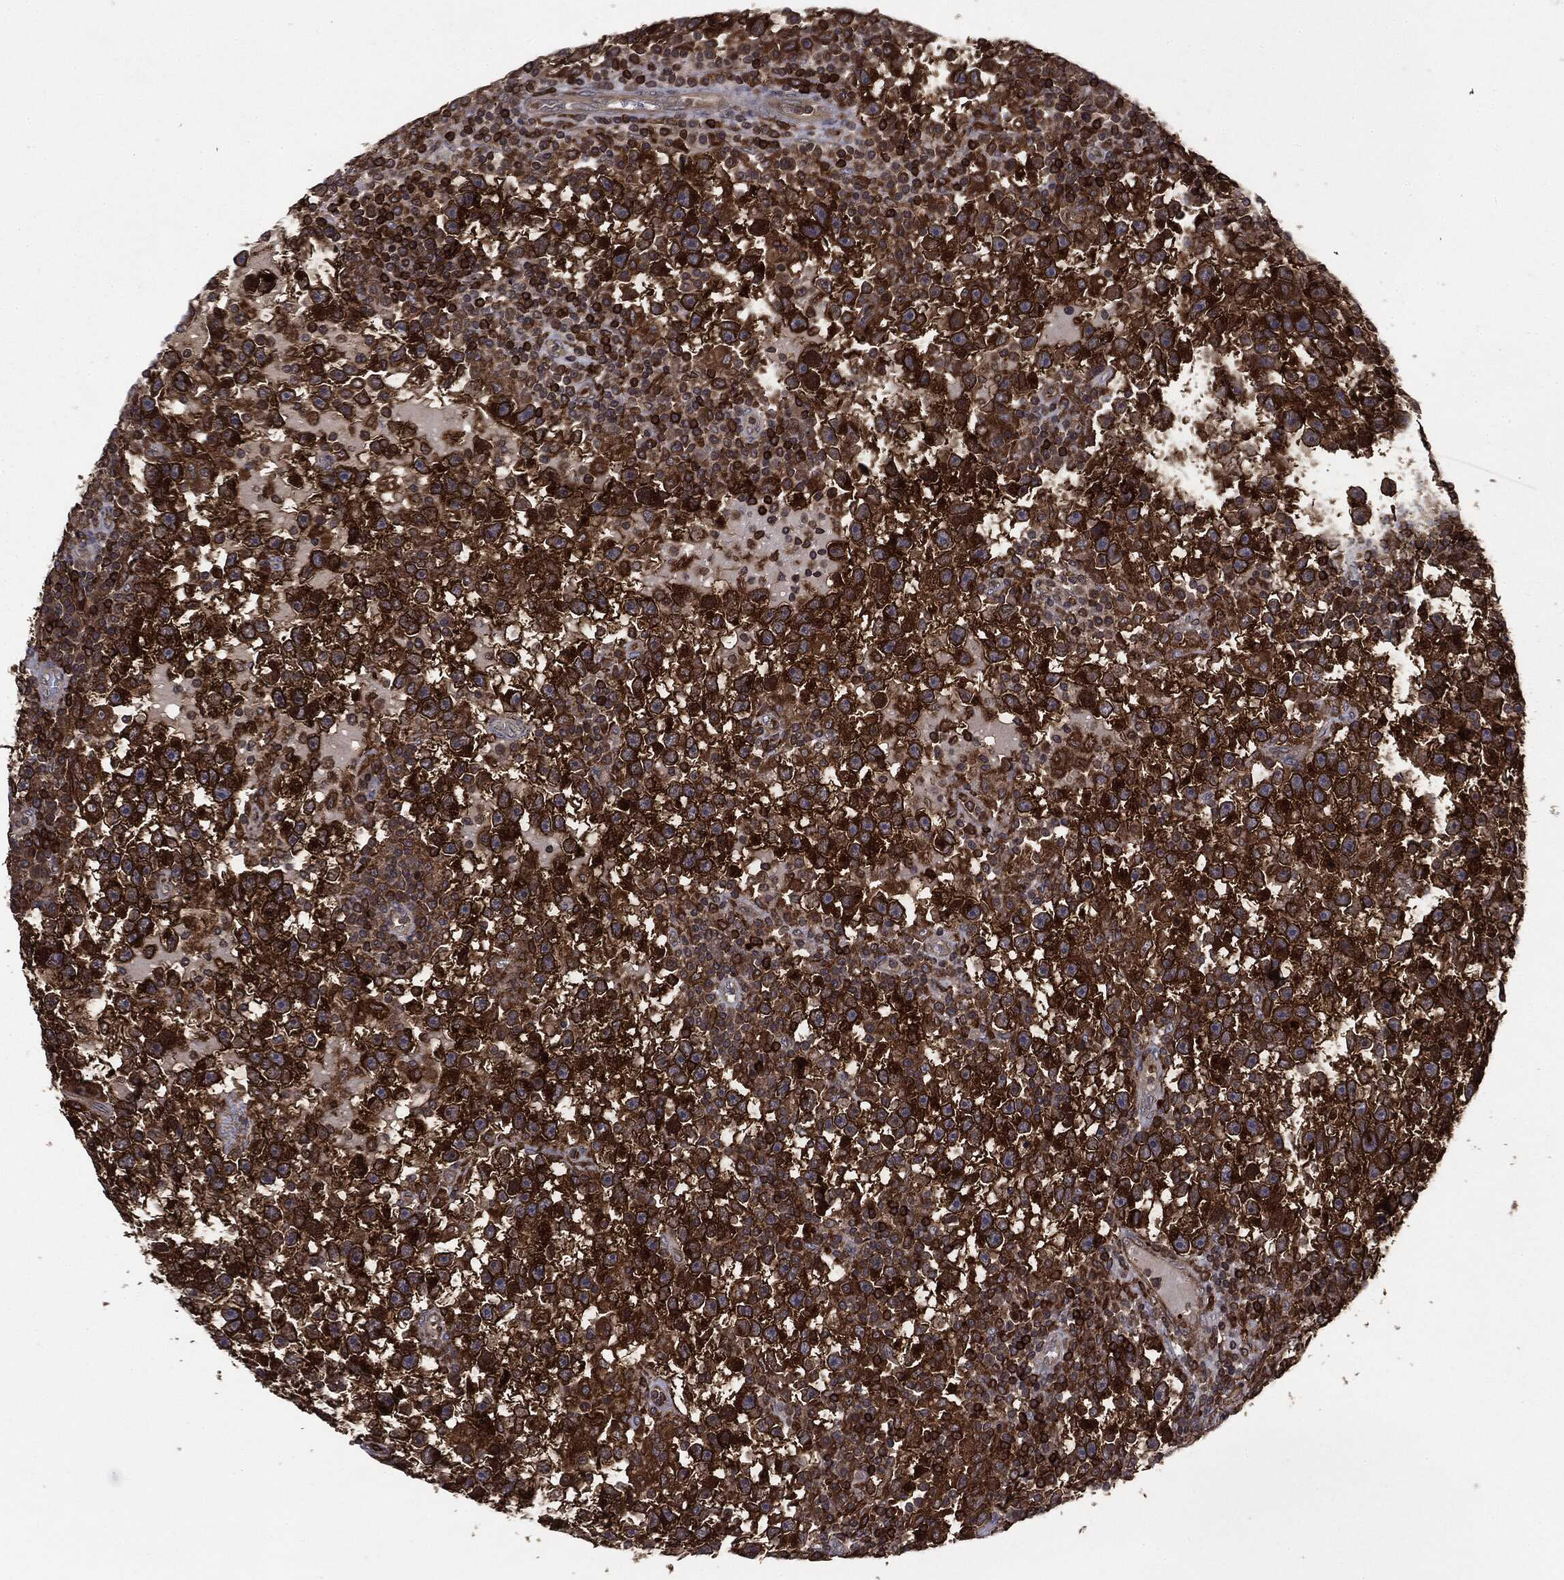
{"staining": {"intensity": "strong", "quantity": ">75%", "location": "cytoplasmic/membranous"}, "tissue": "testis cancer", "cell_type": "Tumor cells", "image_type": "cancer", "snomed": [{"axis": "morphology", "description": "Seminoma, NOS"}, {"axis": "topography", "description": "Testis"}], "caption": "Testis cancer stained with immunohistochemistry (IHC) shows strong cytoplasmic/membranous positivity in approximately >75% of tumor cells. Nuclei are stained in blue.", "gene": "SNX5", "patient": {"sex": "male", "age": 47}}